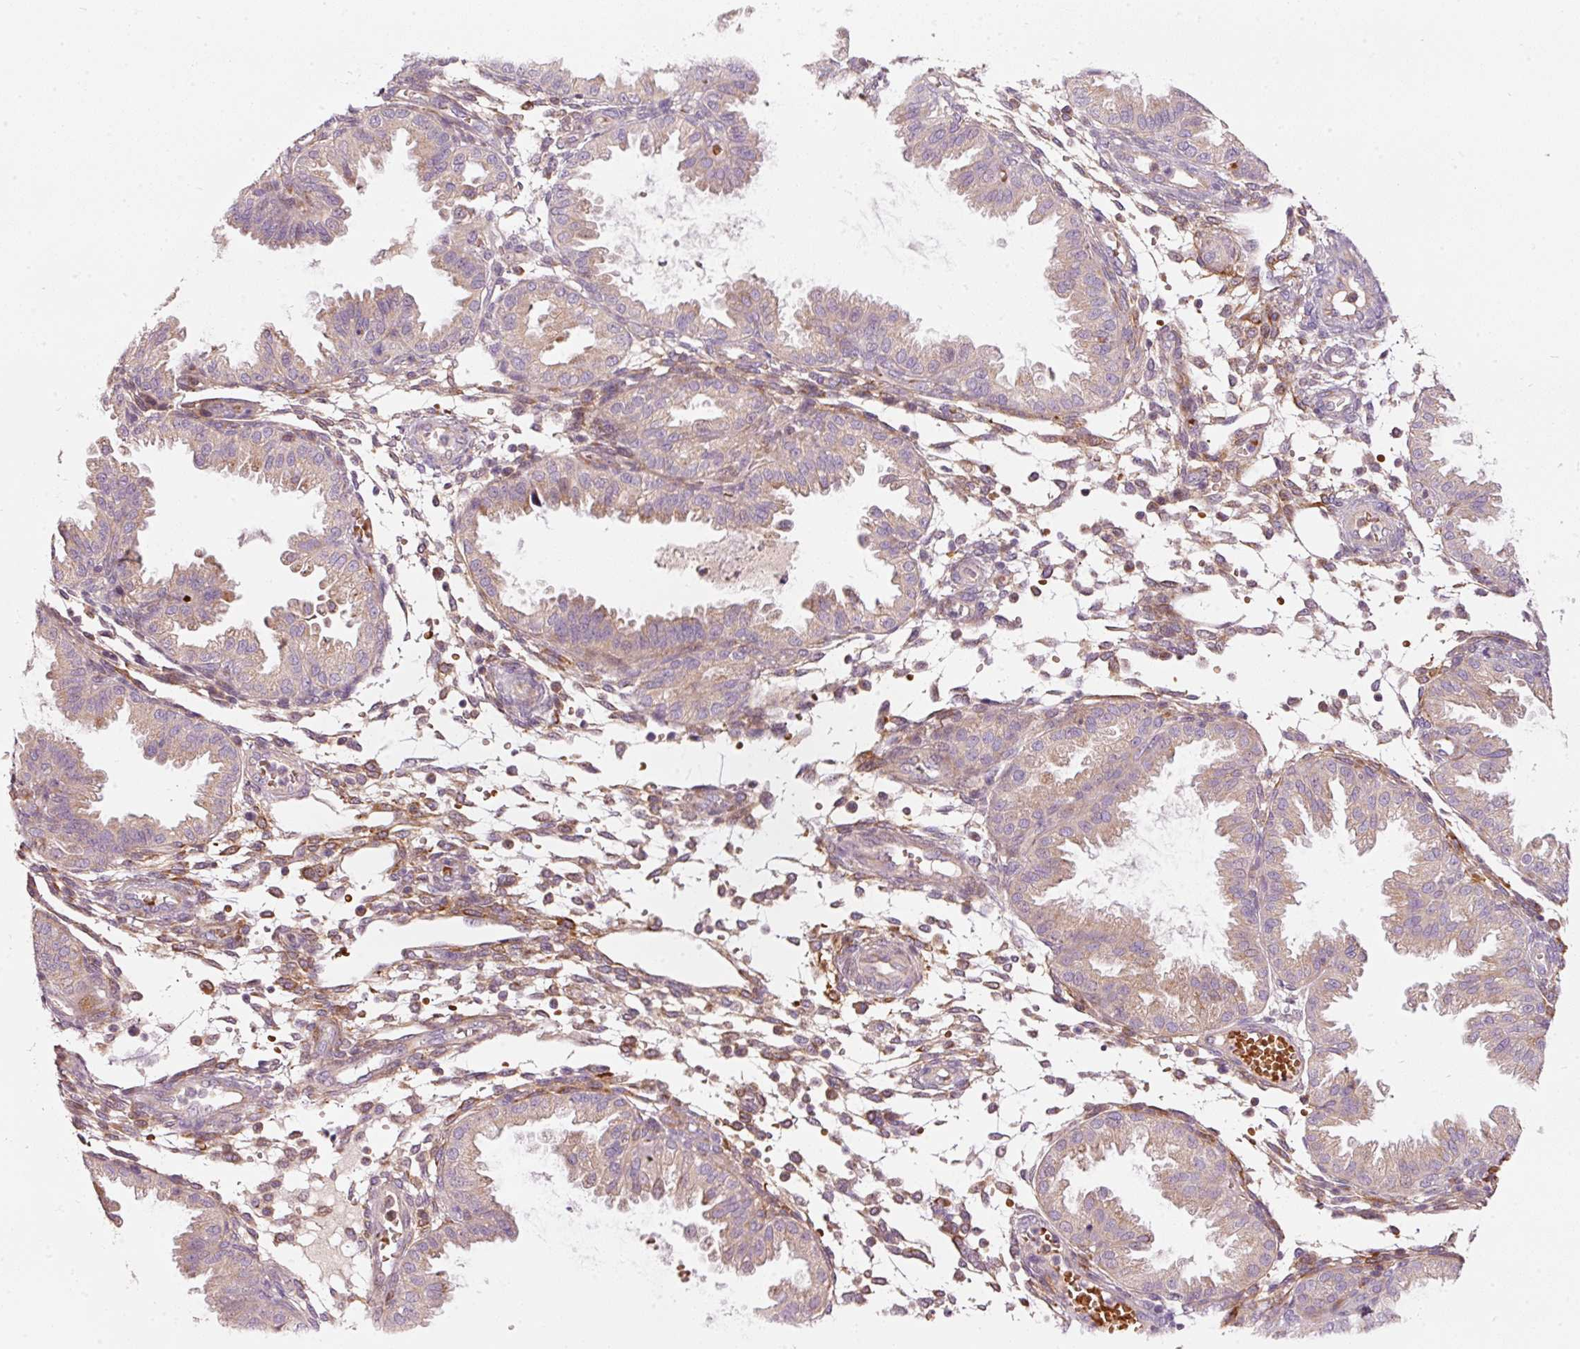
{"staining": {"intensity": "moderate", "quantity": "<25%", "location": "cytoplasmic/membranous"}, "tissue": "endometrium", "cell_type": "Cells in endometrial stroma", "image_type": "normal", "snomed": [{"axis": "morphology", "description": "Normal tissue, NOS"}, {"axis": "topography", "description": "Endometrium"}], "caption": "Brown immunohistochemical staining in normal human endometrium reveals moderate cytoplasmic/membranous positivity in about <25% of cells in endometrial stroma. (DAB (3,3'-diaminobenzidine) IHC with brightfield microscopy, high magnification).", "gene": "KLHL21", "patient": {"sex": "female", "age": 33}}